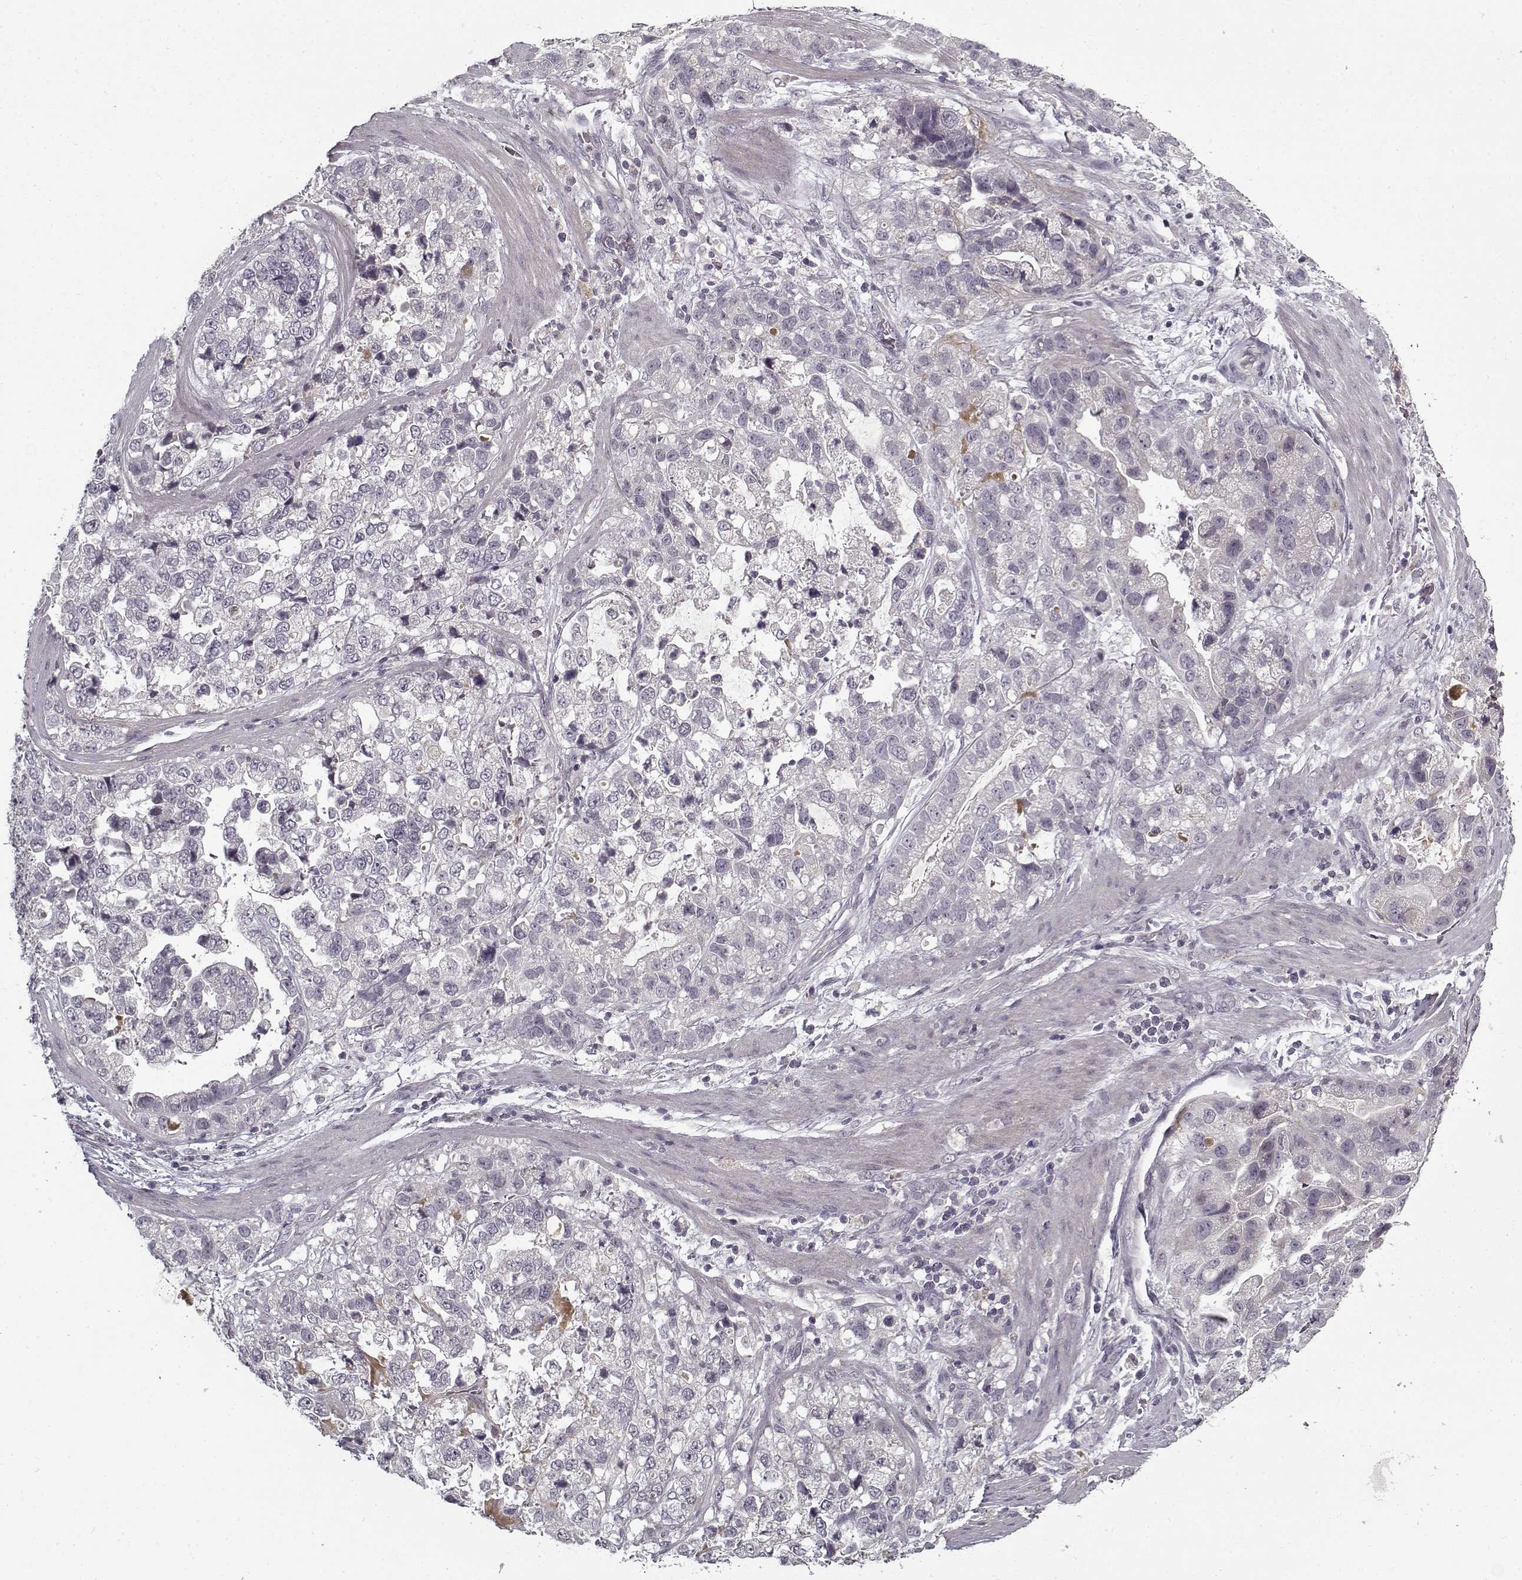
{"staining": {"intensity": "negative", "quantity": "none", "location": "none"}, "tissue": "stomach cancer", "cell_type": "Tumor cells", "image_type": "cancer", "snomed": [{"axis": "morphology", "description": "Adenocarcinoma, NOS"}, {"axis": "topography", "description": "Stomach"}], "caption": "A micrograph of stomach cancer (adenocarcinoma) stained for a protein reveals no brown staining in tumor cells.", "gene": "LAMA2", "patient": {"sex": "male", "age": 59}}